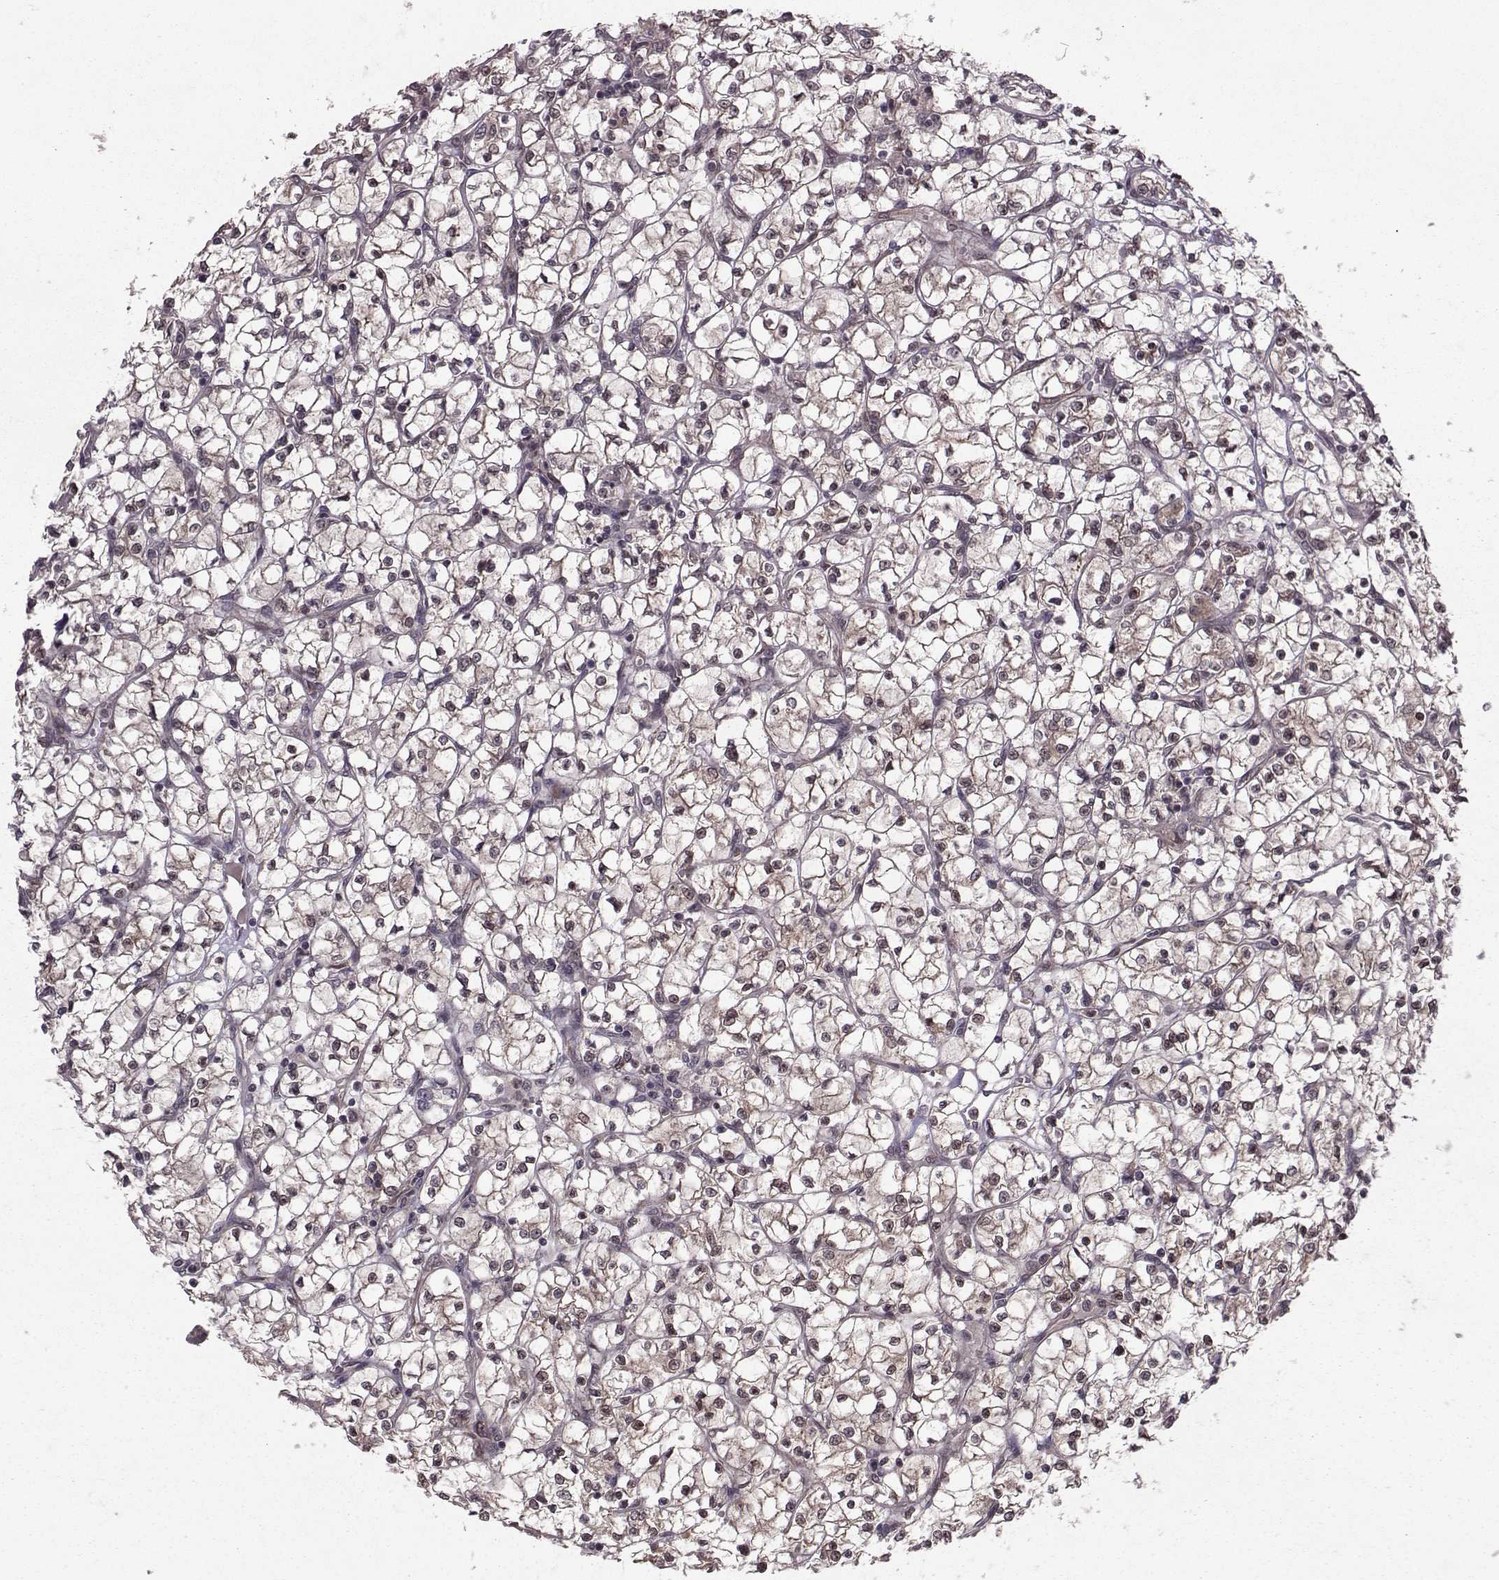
{"staining": {"intensity": "negative", "quantity": "none", "location": "none"}, "tissue": "renal cancer", "cell_type": "Tumor cells", "image_type": "cancer", "snomed": [{"axis": "morphology", "description": "Adenocarcinoma, NOS"}, {"axis": "topography", "description": "Kidney"}], "caption": "DAB (3,3'-diaminobenzidine) immunohistochemical staining of human renal cancer (adenocarcinoma) demonstrates no significant expression in tumor cells. Brightfield microscopy of immunohistochemistry stained with DAB (brown) and hematoxylin (blue), captured at high magnification.", "gene": "PPP2R2A", "patient": {"sex": "female", "age": 64}}